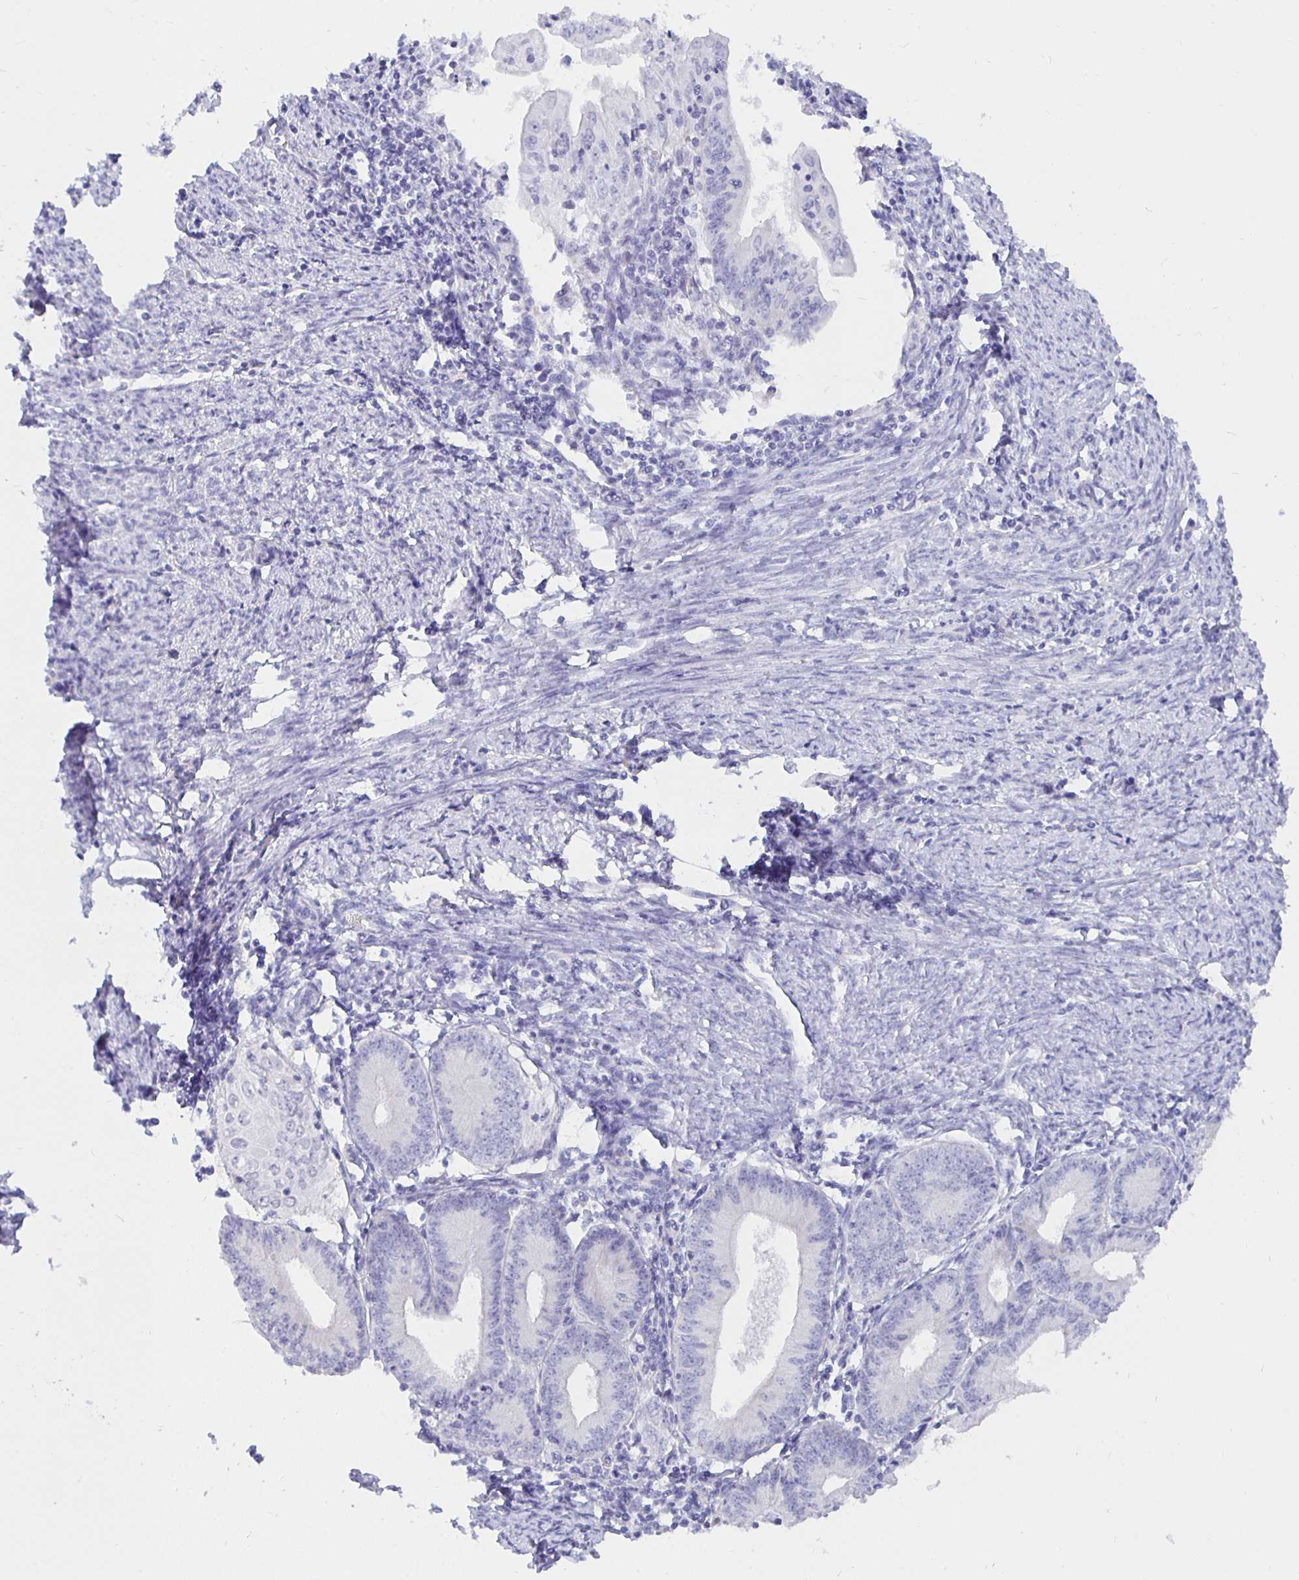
{"staining": {"intensity": "negative", "quantity": "none", "location": "none"}, "tissue": "endometrial cancer", "cell_type": "Tumor cells", "image_type": "cancer", "snomed": [{"axis": "morphology", "description": "Adenocarcinoma, NOS"}, {"axis": "topography", "description": "Endometrium"}], "caption": "High power microscopy micrograph of an IHC micrograph of endometrial cancer, revealing no significant positivity in tumor cells.", "gene": "UMOD", "patient": {"sex": "female", "age": 60}}